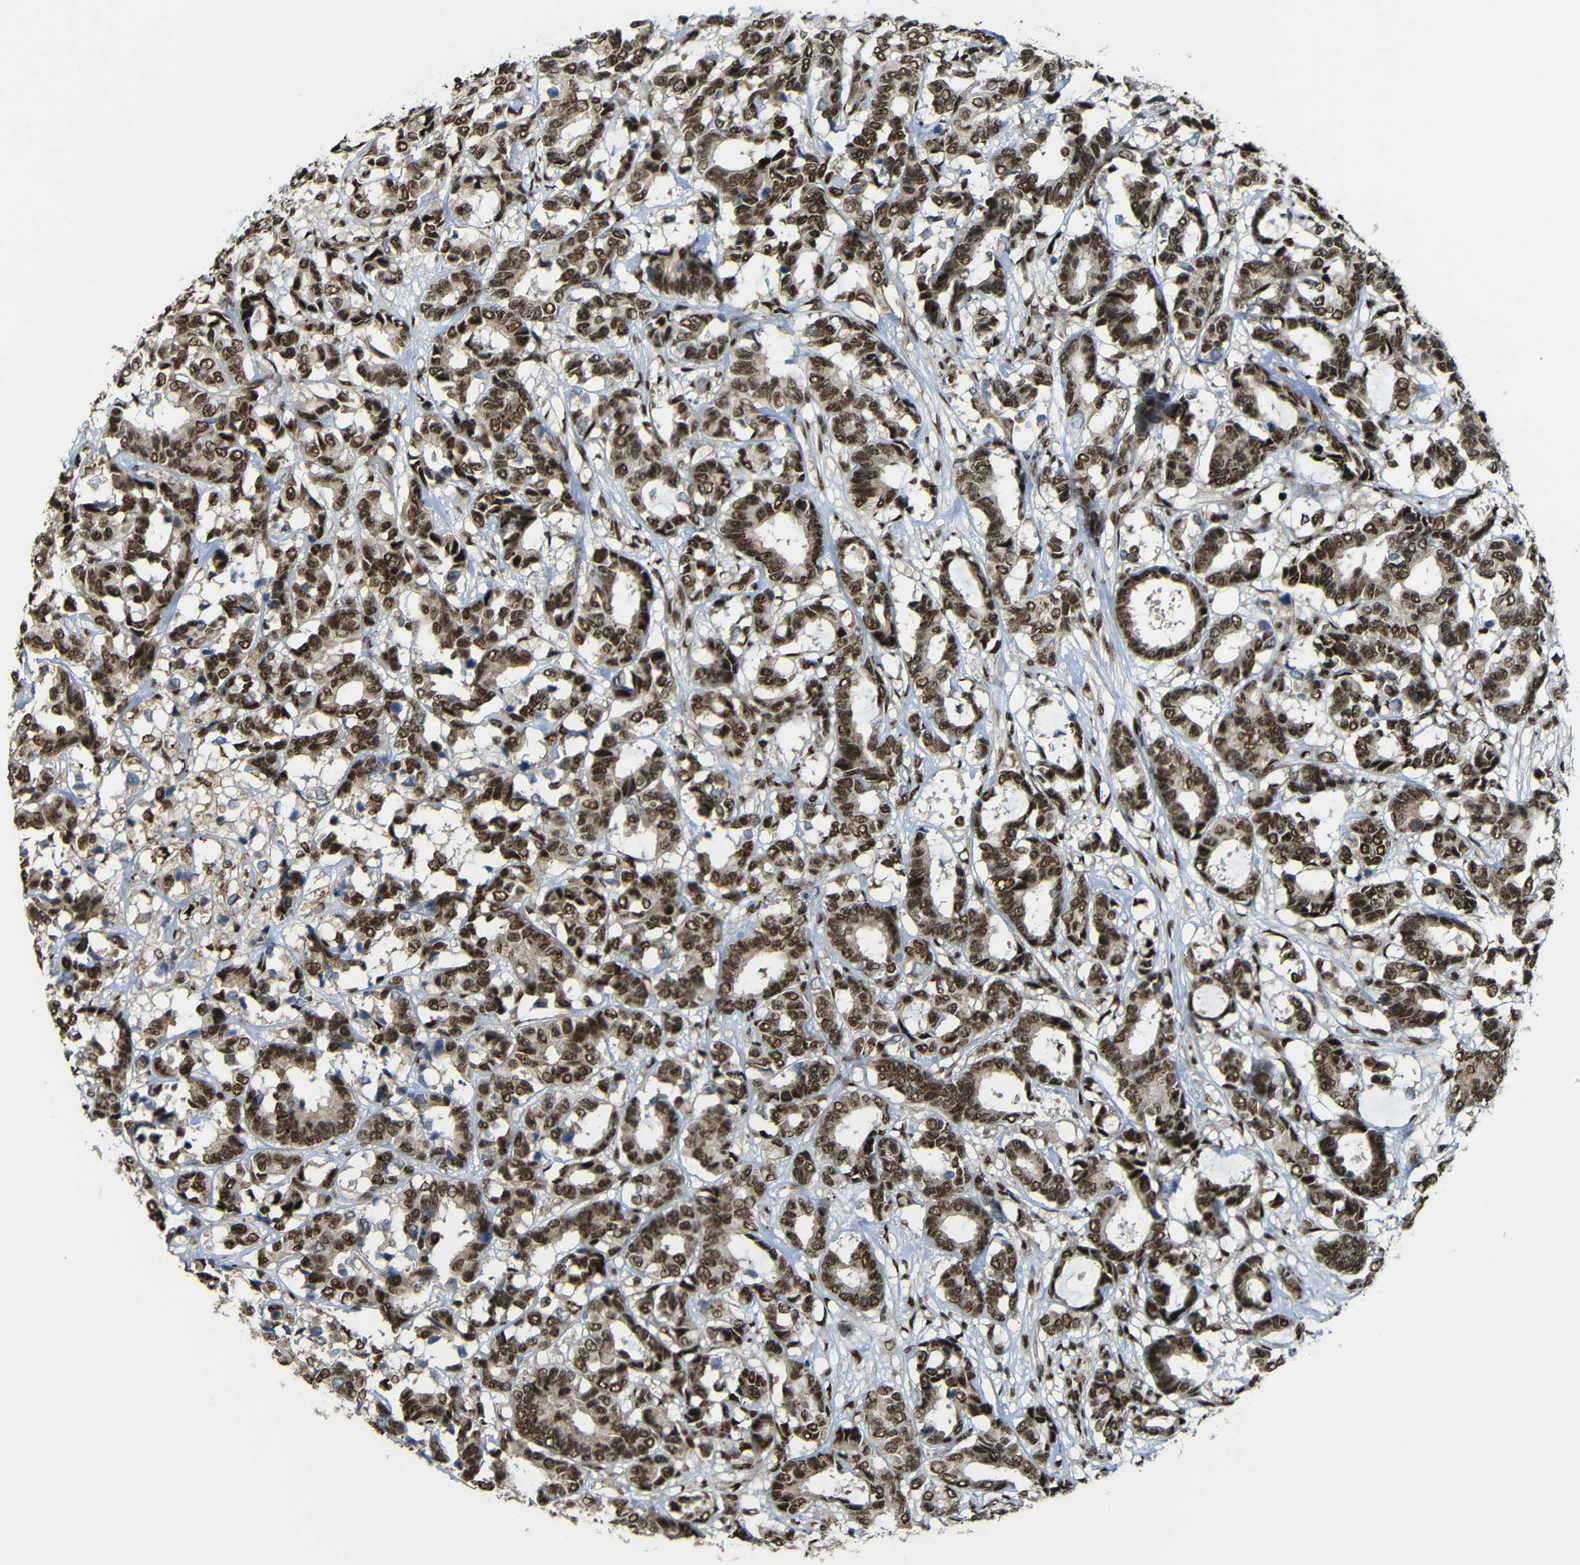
{"staining": {"intensity": "strong", "quantity": ">75%", "location": "cytoplasmic/membranous,nuclear"}, "tissue": "breast cancer", "cell_type": "Tumor cells", "image_type": "cancer", "snomed": [{"axis": "morphology", "description": "Duct carcinoma"}, {"axis": "topography", "description": "Breast"}], "caption": "Immunohistochemistry staining of breast cancer, which displays high levels of strong cytoplasmic/membranous and nuclear staining in about >75% of tumor cells indicating strong cytoplasmic/membranous and nuclear protein staining. The staining was performed using DAB (brown) for protein detection and nuclei were counterstained in hematoxylin (blue).", "gene": "TCF7L2", "patient": {"sex": "female", "age": 87}}